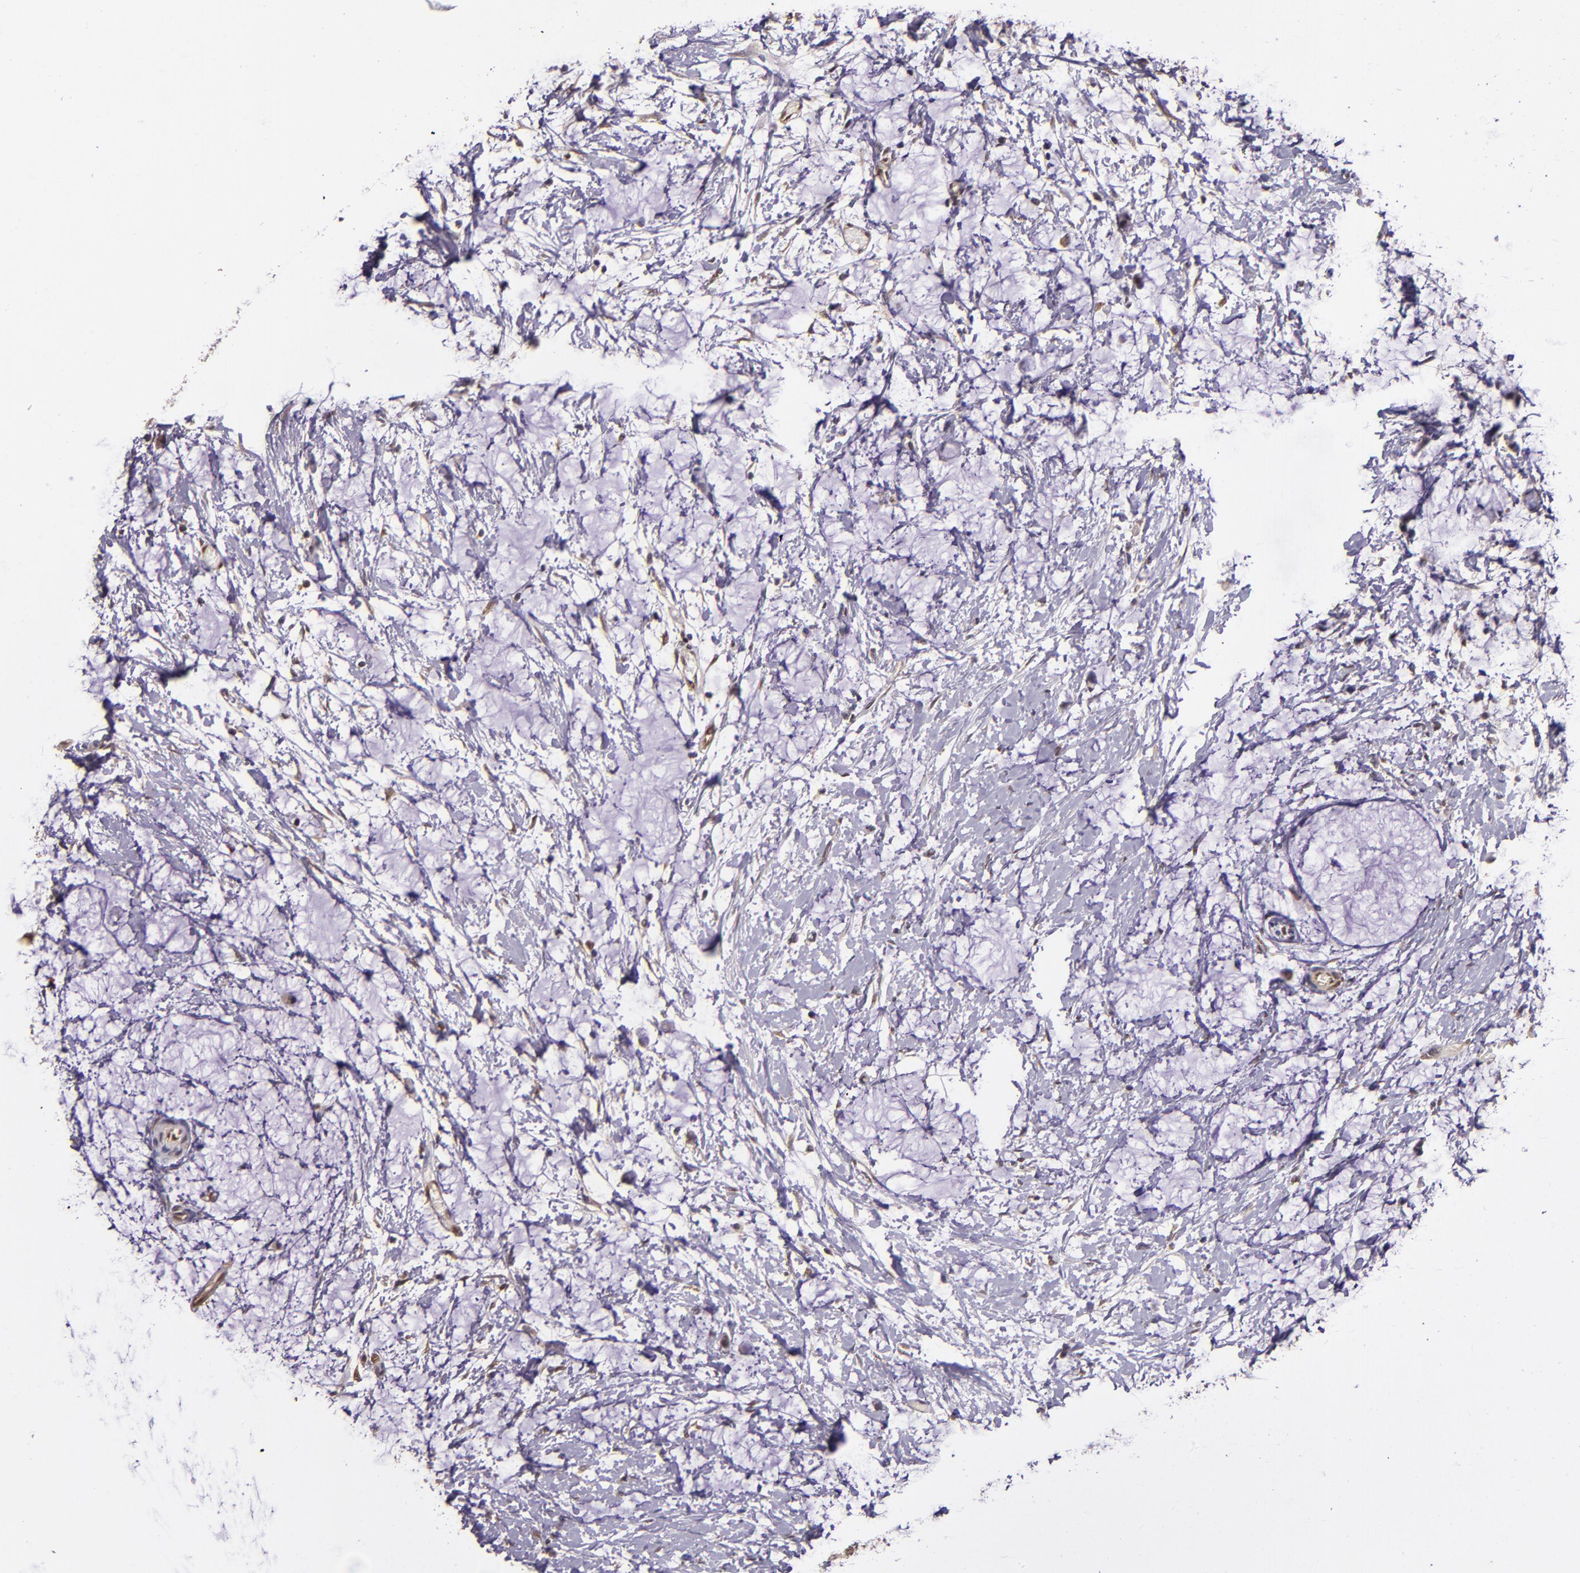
{"staining": {"intensity": "negative", "quantity": "none", "location": "none"}, "tissue": "colorectal cancer", "cell_type": "Tumor cells", "image_type": "cancer", "snomed": [{"axis": "morphology", "description": "Normal tissue, NOS"}, {"axis": "morphology", "description": "Adenocarcinoma, NOS"}, {"axis": "topography", "description": "Colon"}, {"axis": "topography", "description": "Peripheral nerve tissue"}], "caption": "Histopathology image shows no protein staining in tumor cells of colorectal cancer (adenocarcinoma) tissue.", "gene": "STAT6", "patient": {"sex": "male", "age": 14}}